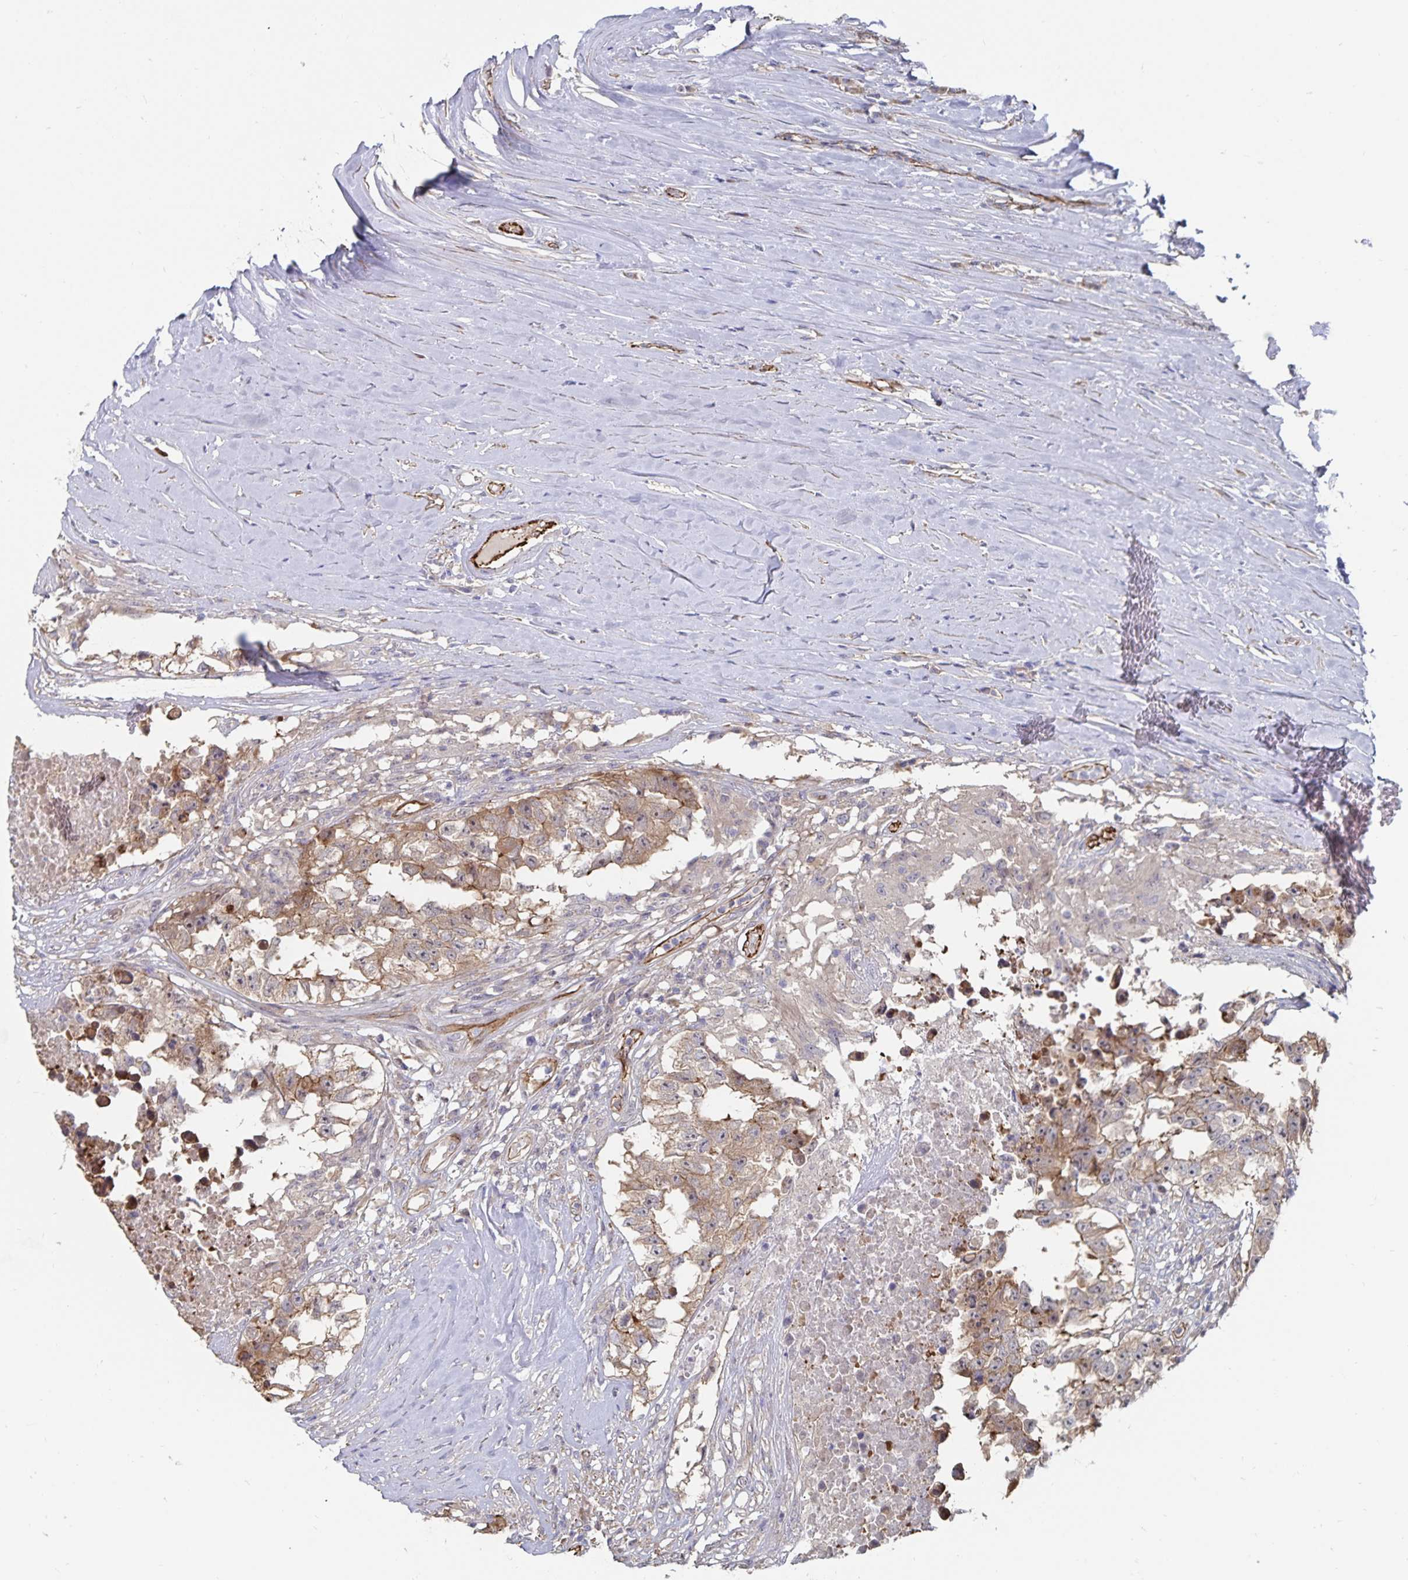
{"staining": {"intensity": "weak", "quantity": "25%-75%", "location": "cytoplasmic/membranous"}, "tissue": "testis cancer", "cell_type": "Tumor cells", "image_type": "cancer", "snomed": [{"axis": "morphology", "description": "Carcinoma, Embryonal, NOS"}, {"axis": "topography", "description": "Testis"}], "caption": "Testis cancer stained for a protein displays weak cytoplasmic/membranous positivity in tumor cells. The protein of interest is shown in brown color, while the nuclei are stained blue.", "gene": "SSTR1", "patient": {"sex": "male", "age": 83}}